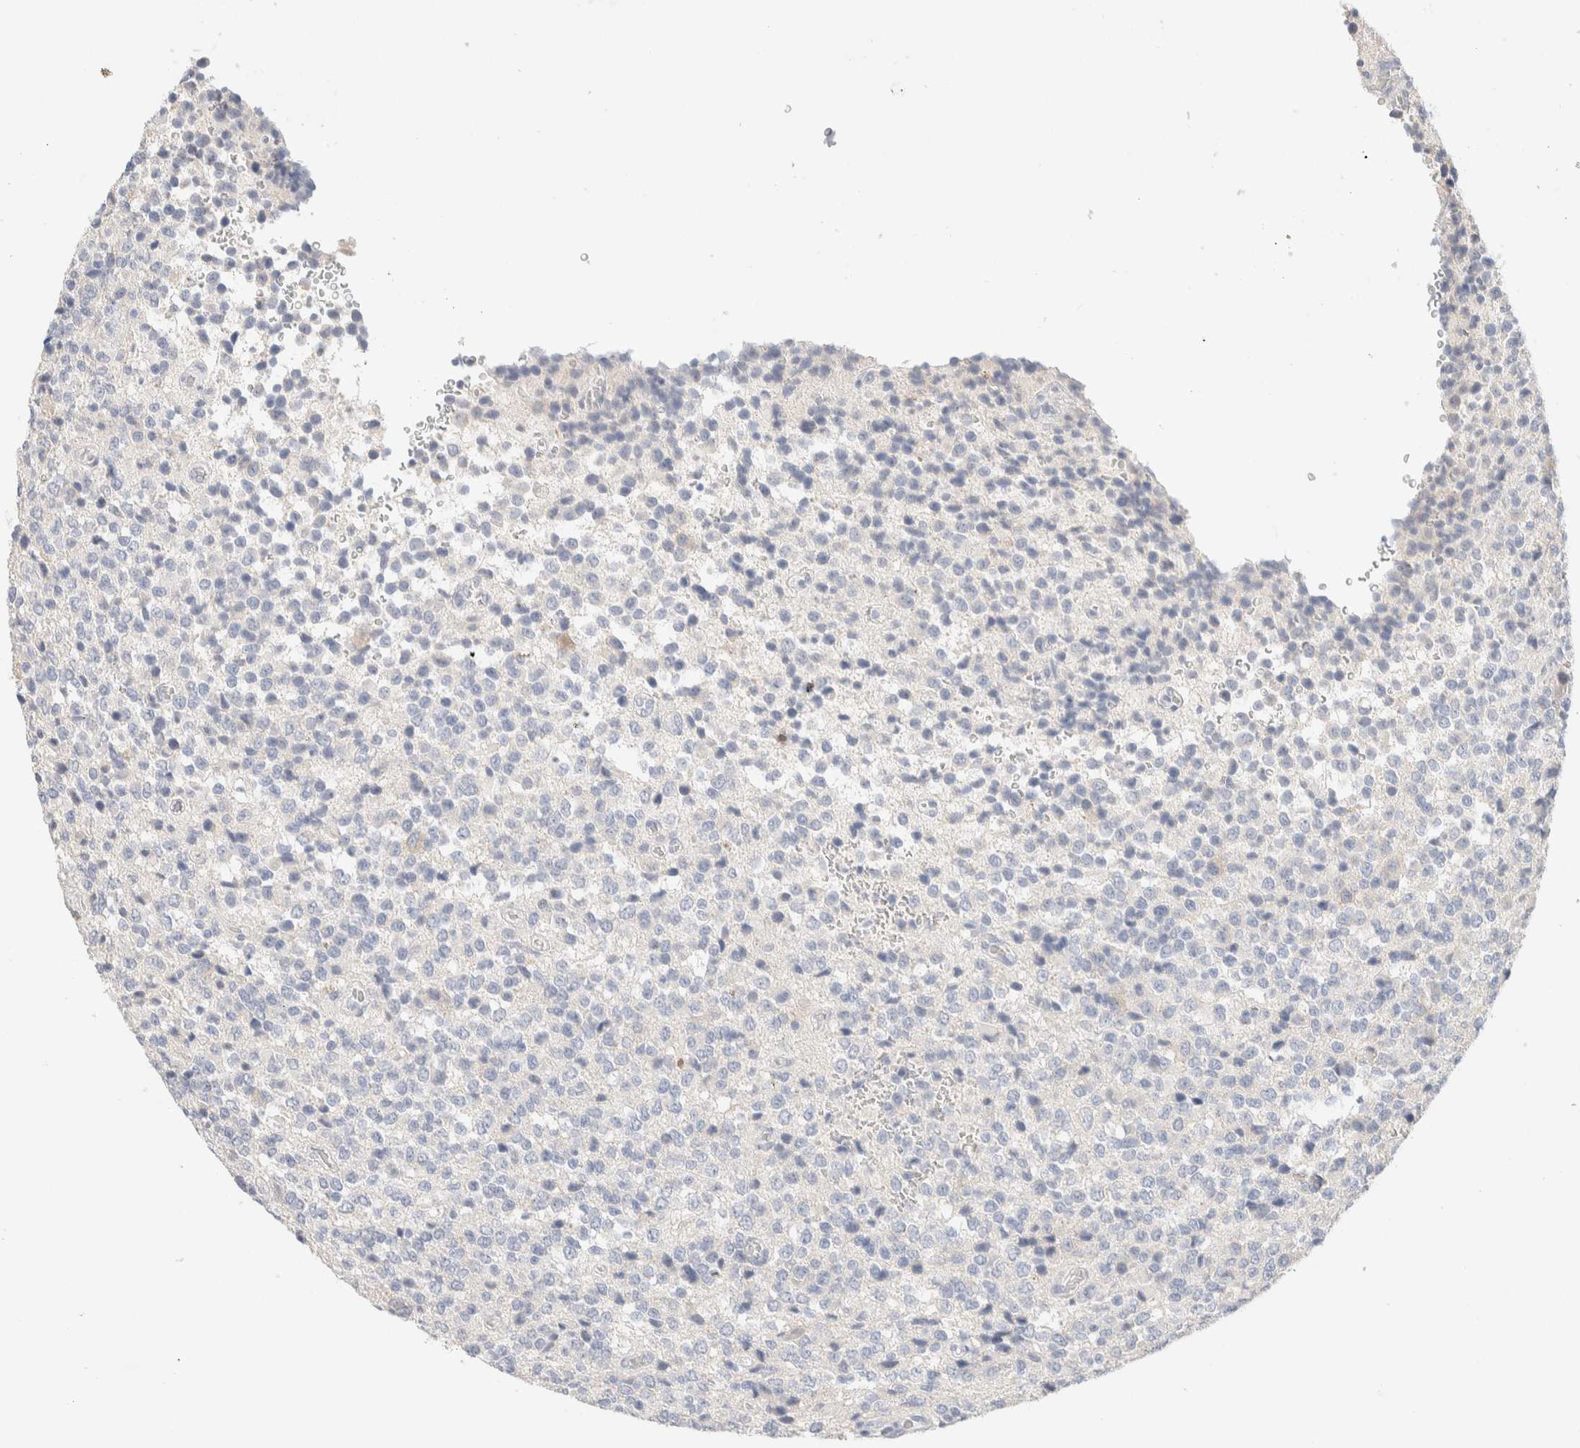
{"staining": {"intensity": "negative", "quantity": "none", "location": "none"}, "tissue": "glioma", "cell_type": "Tumor cells", "image_type": "cancer", "snomed": [{"axis": "morphology", "description": "Glioma, malignant, High grade"}, {"axis": "topography", "description": "pancreas cauda"}], "caption": "The IHC micrograph has no significant positivity in tumor cells of malignant high-grade glioma tissue.", "gene": "RIDA", "patient": {"sex": "male", "age": 60}}